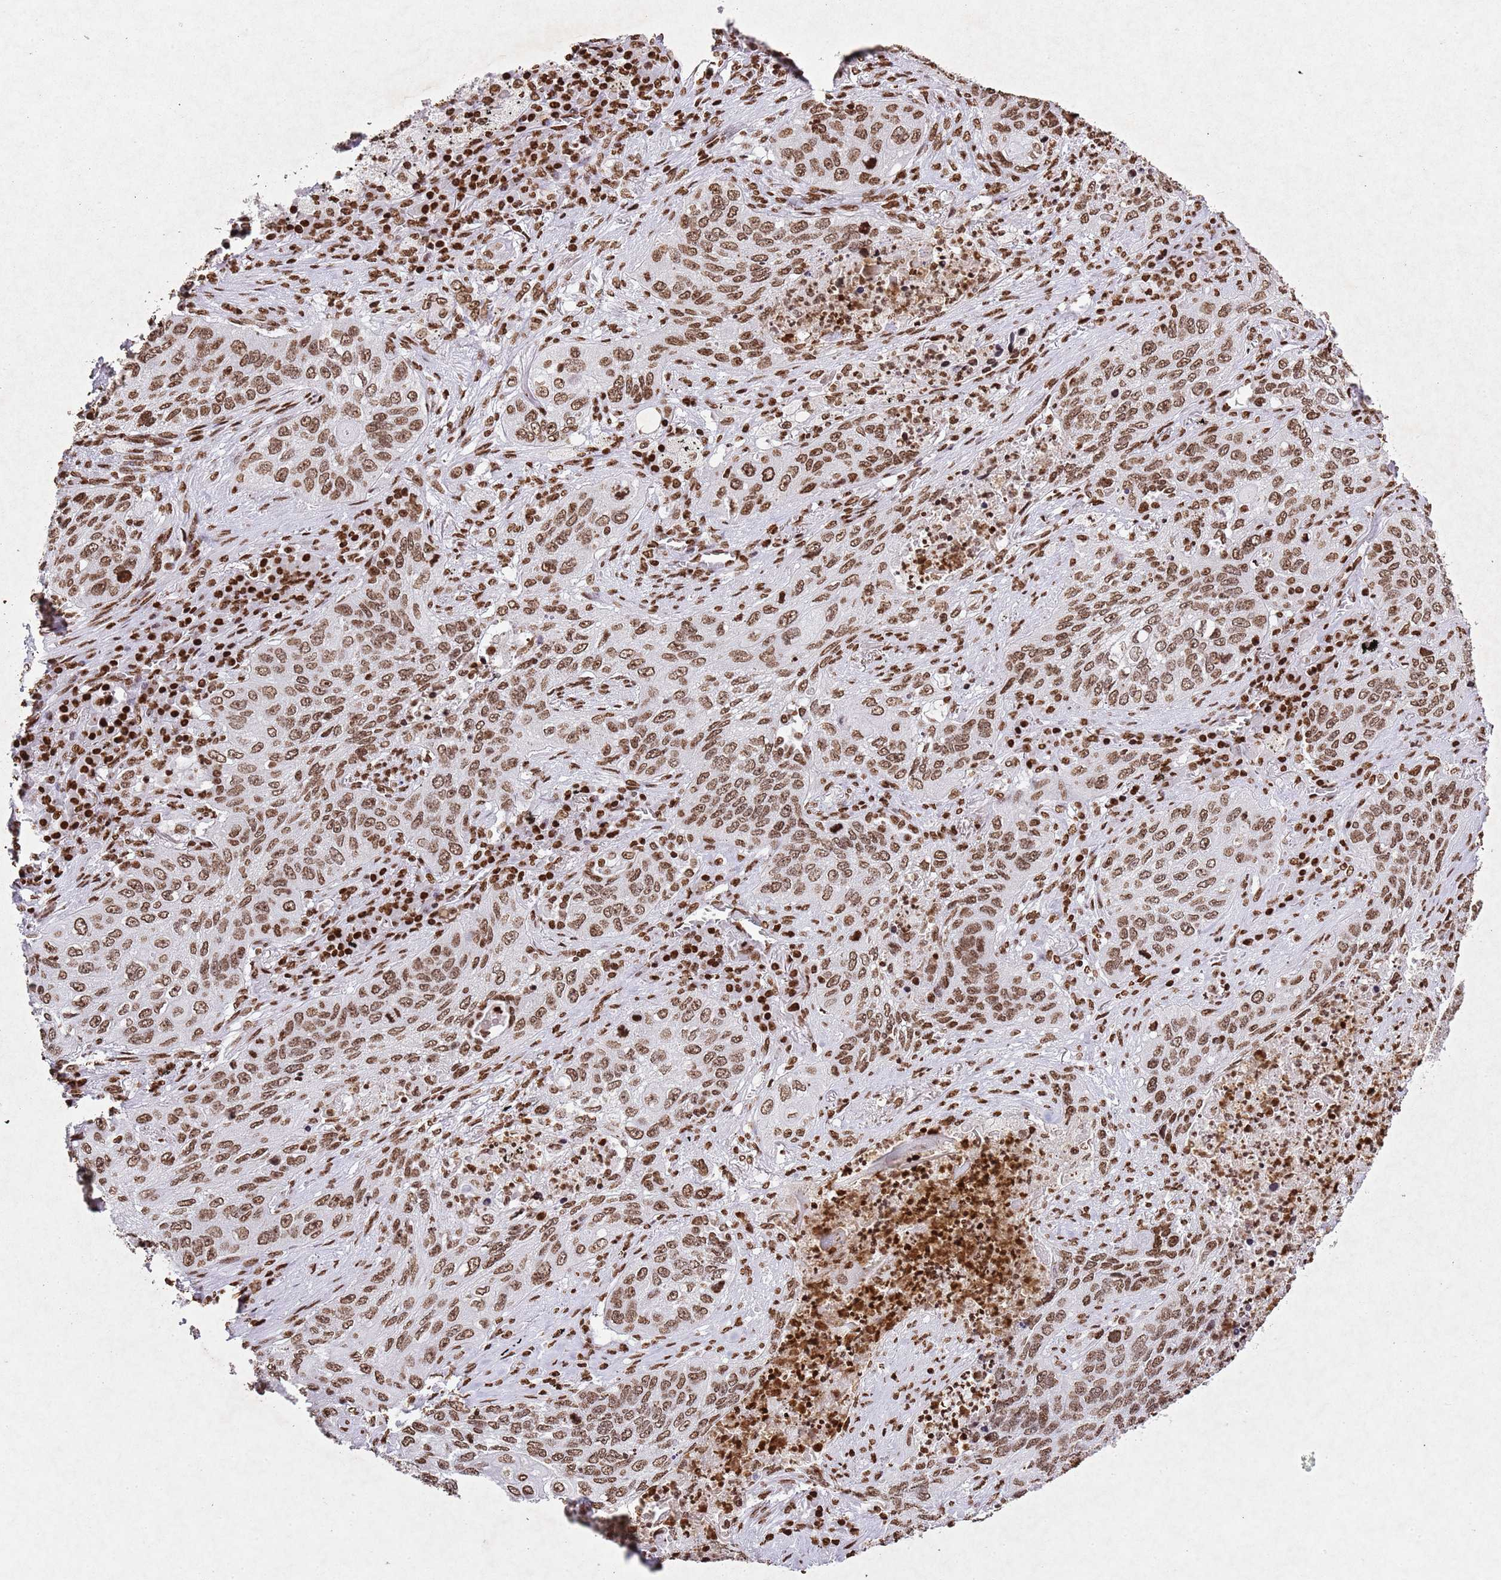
{"staining": {"intensity": "moderate", "quantity": ">75%", "location": "nuclear"}, "tissue": "lung cancer", "cell_type": "Tumor cells", "image_type": "cancer", "snomed": [{"axis": "morphology", "description": "Squamous cell carcinoma, NOS"}, {"axis": "topography", "description": "Lung"}], "caption": "Brown immunohistochemical staining in lung cancer (squamous cell carcinoma) shows moderate nuclear expression in about >75% of tumor cells.", "gene": "BMAL1", "patient": {"sex": "female", "age": 63}}